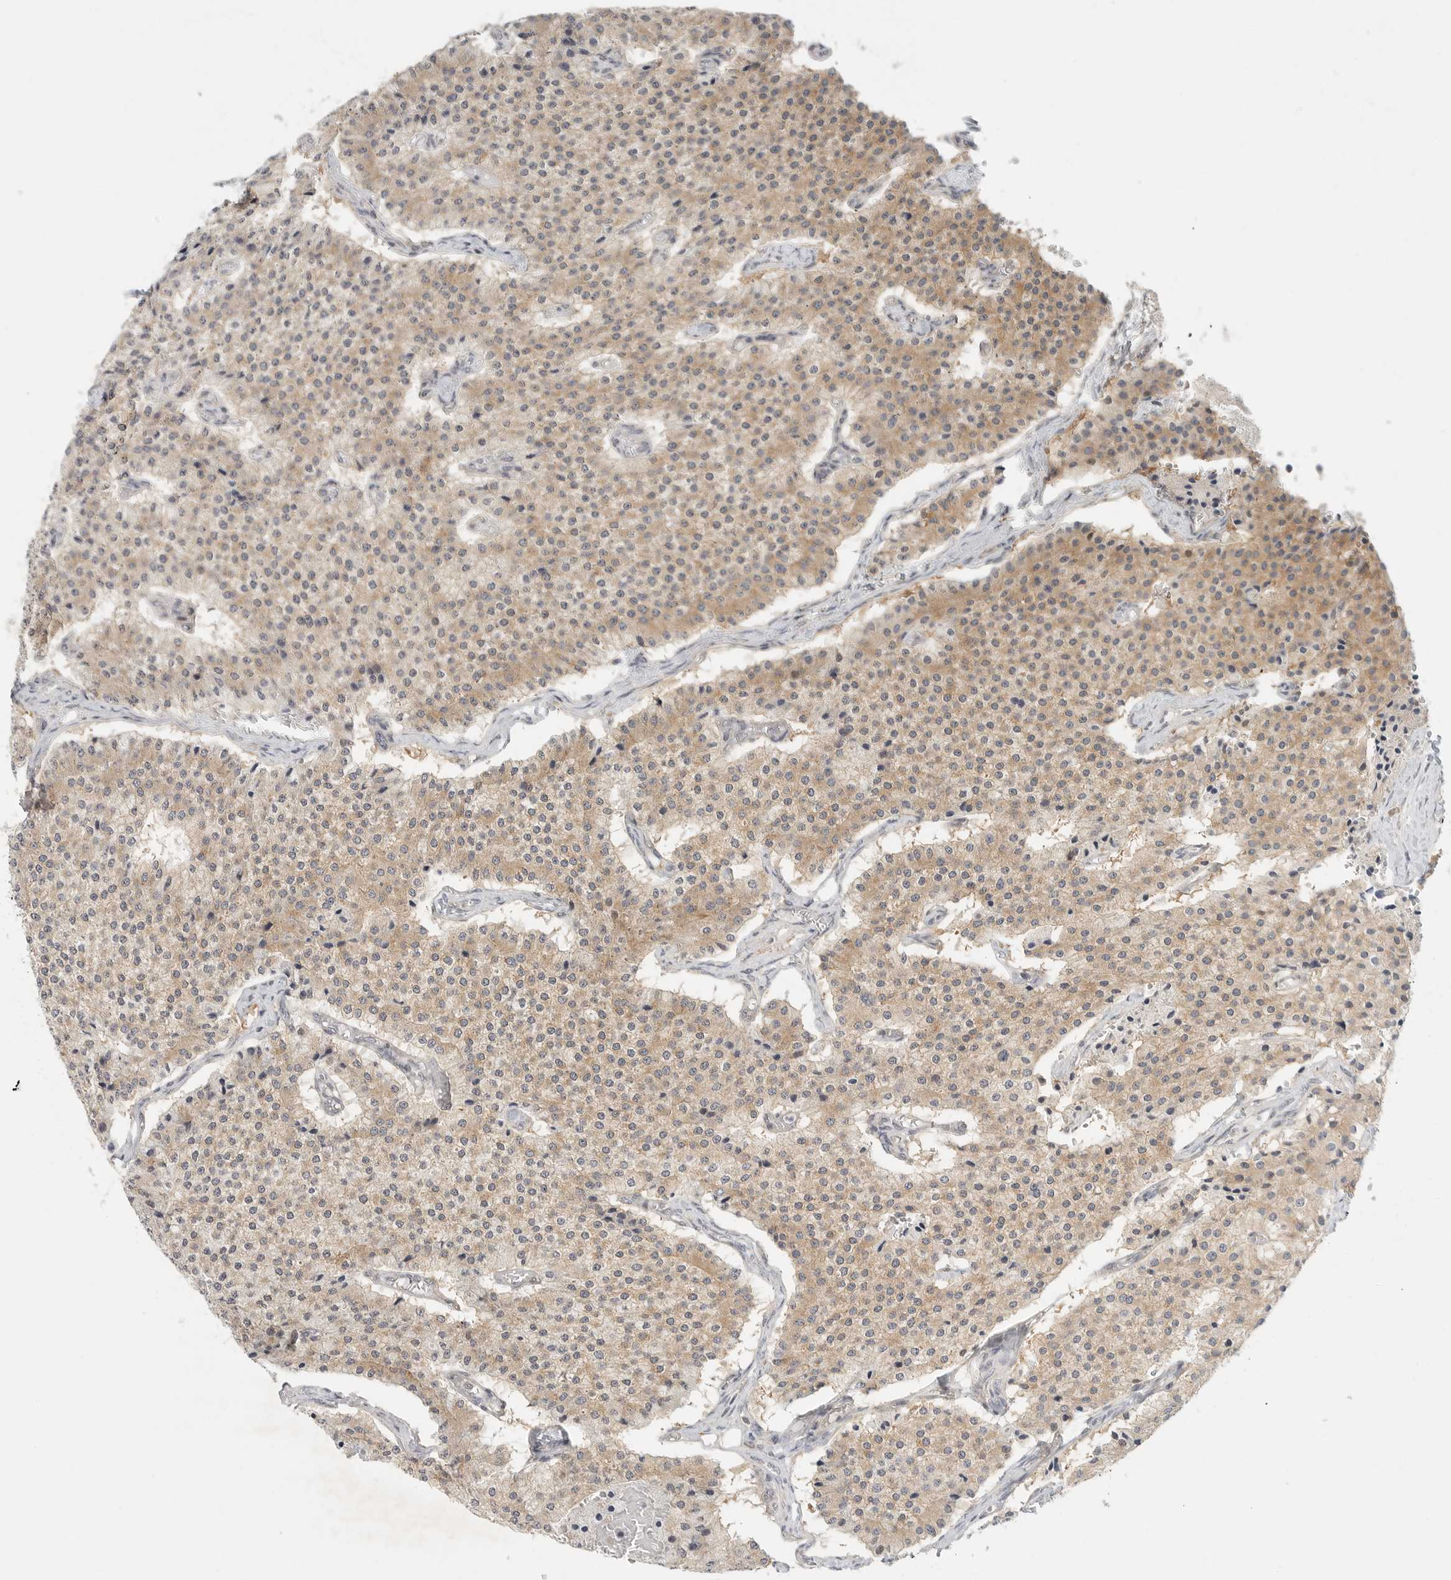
{"staining": {"intensity": "weak", "quantity": ">75%", "location": "cytoplasmic/membranous"}, "tissue": "carcinoid", "cell_type": "Tumor cells", "image_type": "cancer", "snomed": [{"axis": "morphology", "description": "Carcinoid, malignant, NOS"}, {"axis": "topography", "description": "Colon"}], "caption": "Human carcinoid (malignant) stained with a brown dye exhibits weak cytoplasmic/membranous positive expression in approximately >75% of tumor cells.", "gene": "HDAC6", "patient": {"sex": "female", "age": 52}}